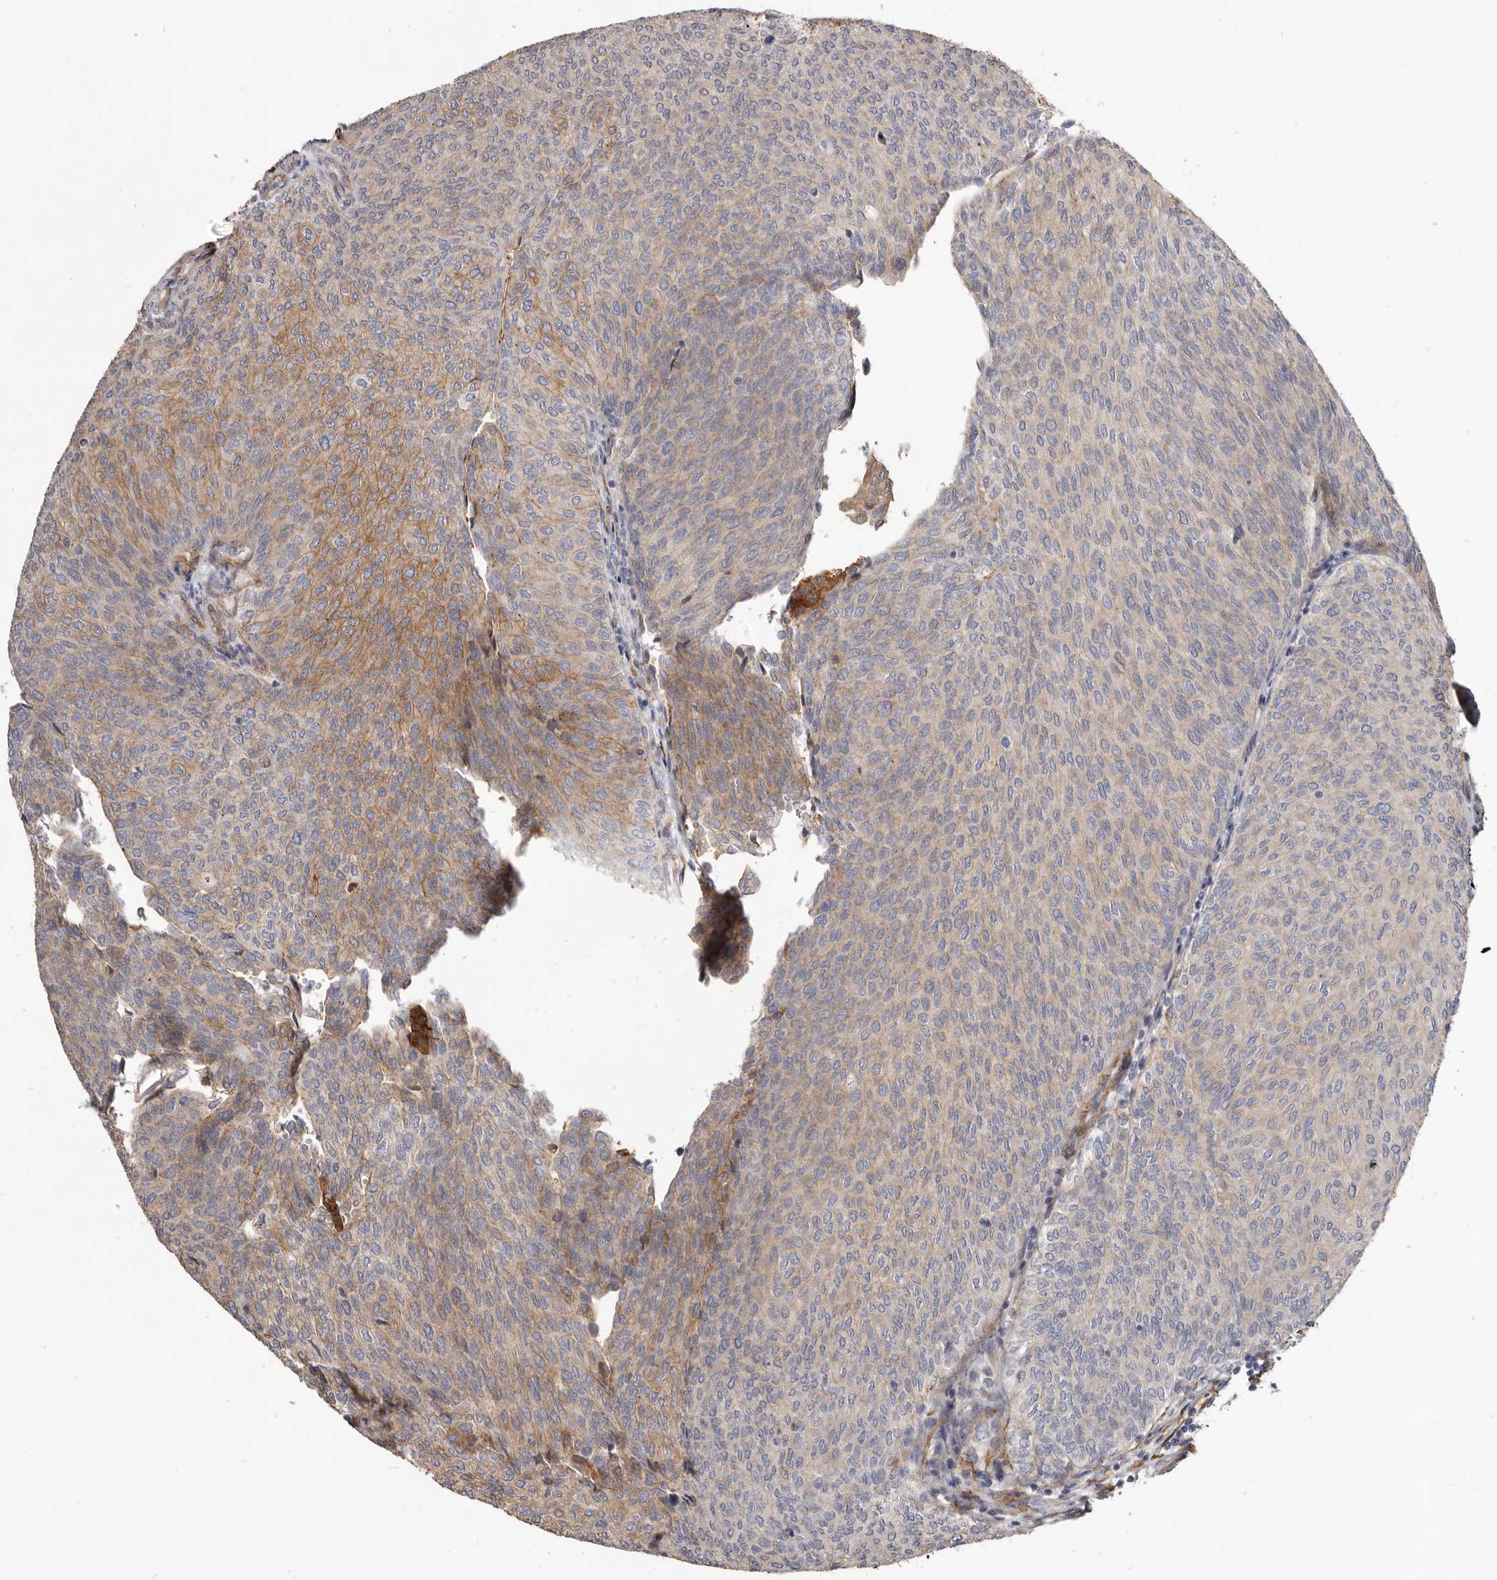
{"staining": {"intensity": "moderate", "quantity": "25%-75%", "location": "cytoplasmic/membranous"}, "tissue": "urothelial cancer", "cell_type": "Tumor cells", "image_type": "cancer", "snomed": [{"axis": "morphology", "description": "Urothelial carcinoma, Low grade"}, {"axis": "topography", "description": "Urinary bladder"}], "caption": "Urothelial cancer tissue shows moderate cytoplasmic/membranous positivity in approximately 25%-75% of tumor cells The staining was performed using DAB (3,3'-diaminobenzidine) to visualize the protein expression in brown, while the nuclei were stained in blue with hematoxylin (Magnification: 20x).", "gene": "CGN", "patient": {"sex": "female", "age": 79}}